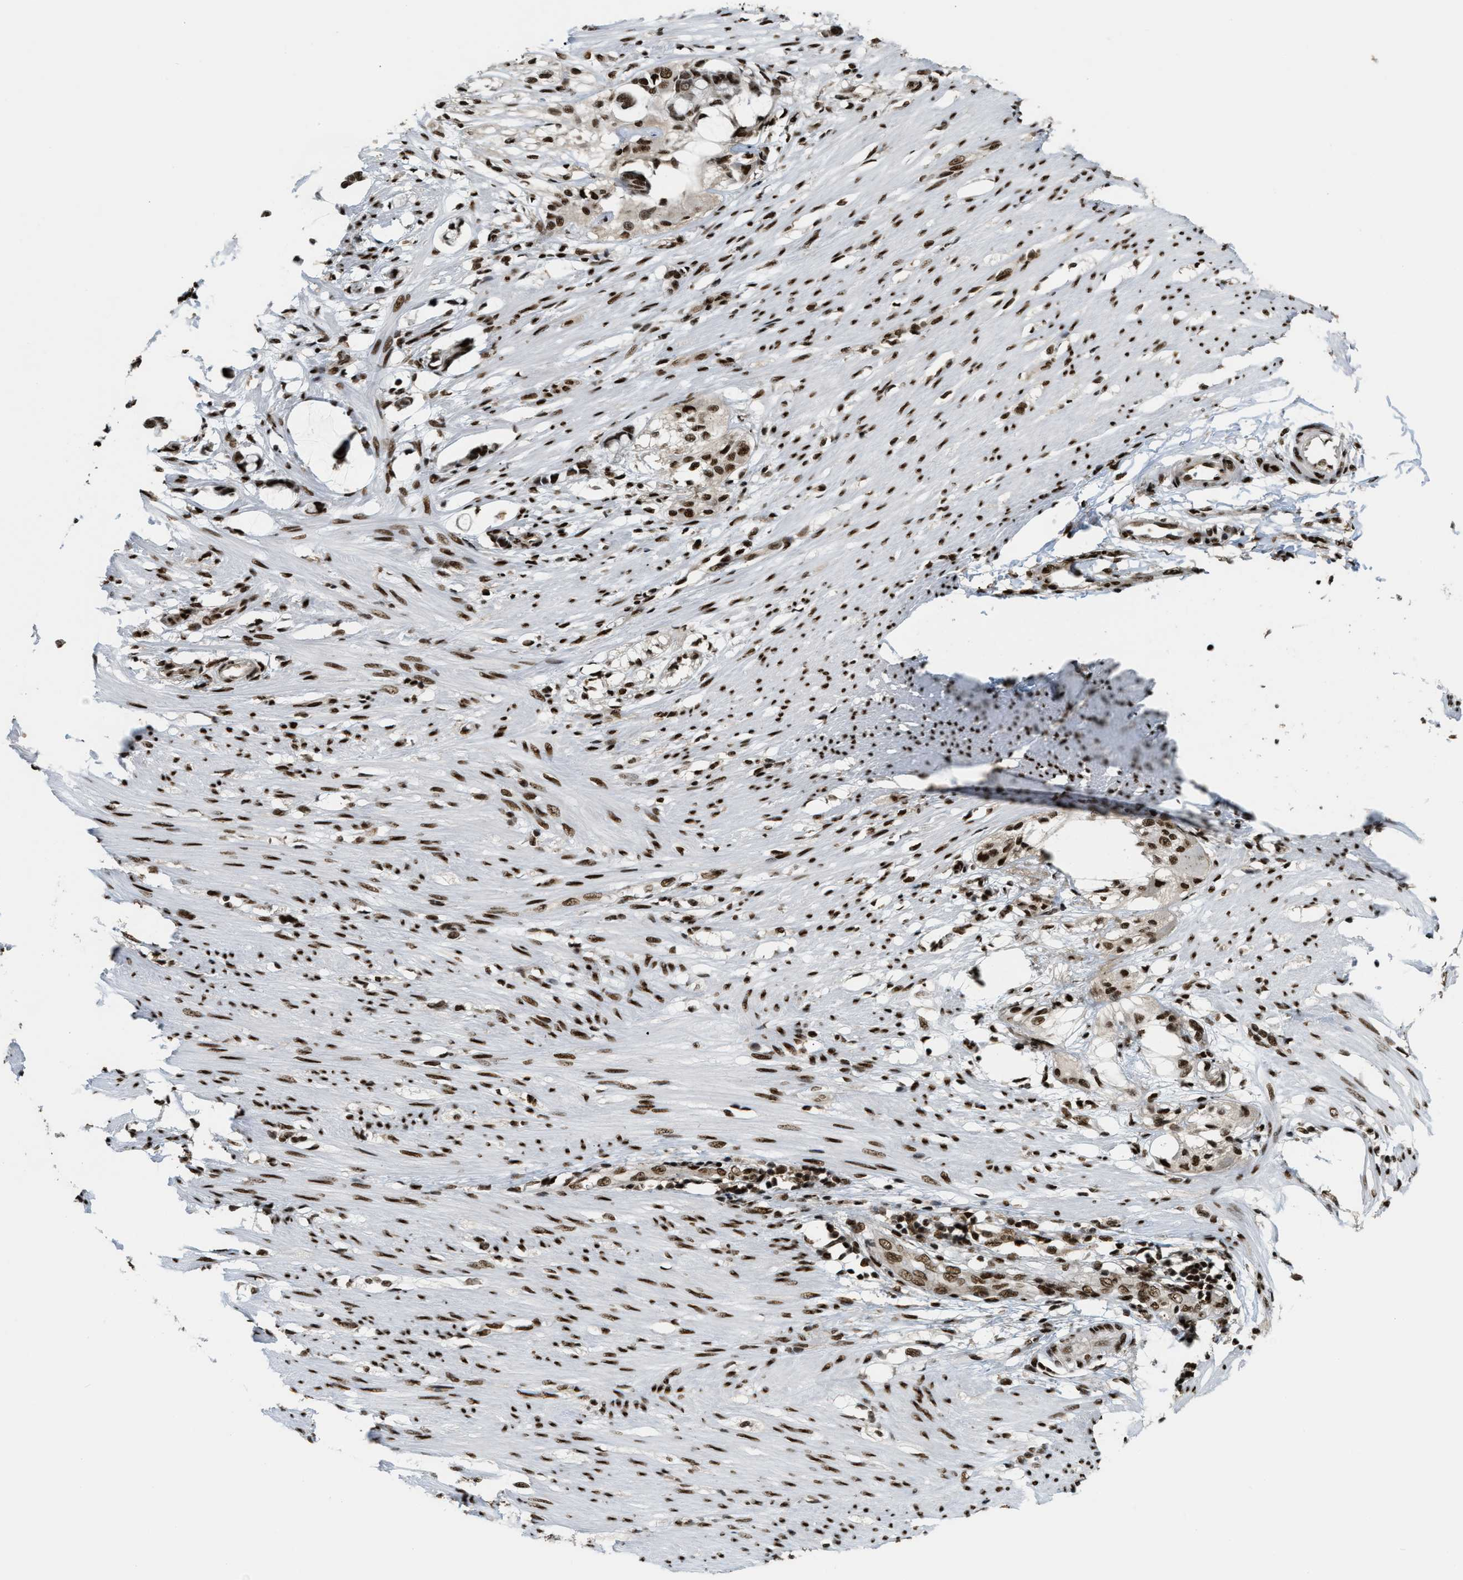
{"staining": {"intensity": "strong", "quantity": ">75%", "location": "nuclear"}, "tissue": "smooth muscle", "cell_type": "Smooth muscle cells", "image_type": "normal", "snomed": [{"axis": "morphology", "description": "Normal tissue, NOS"}, {"axis": "morphology", "description": "Adenocarcinoma, NOS"}, {"axis": "topography", "description": "Smooth muscle"}, {"axis": "topography", "description": "Colon"}], "caption": "Immunohistochemical staining of normal smooth muscle displays >75% levels of strong nuclear protein expression in about >75% of smooth muscle cells.", "gene": "NUMA1", "patient": {"sex": "male", "age": 14}}